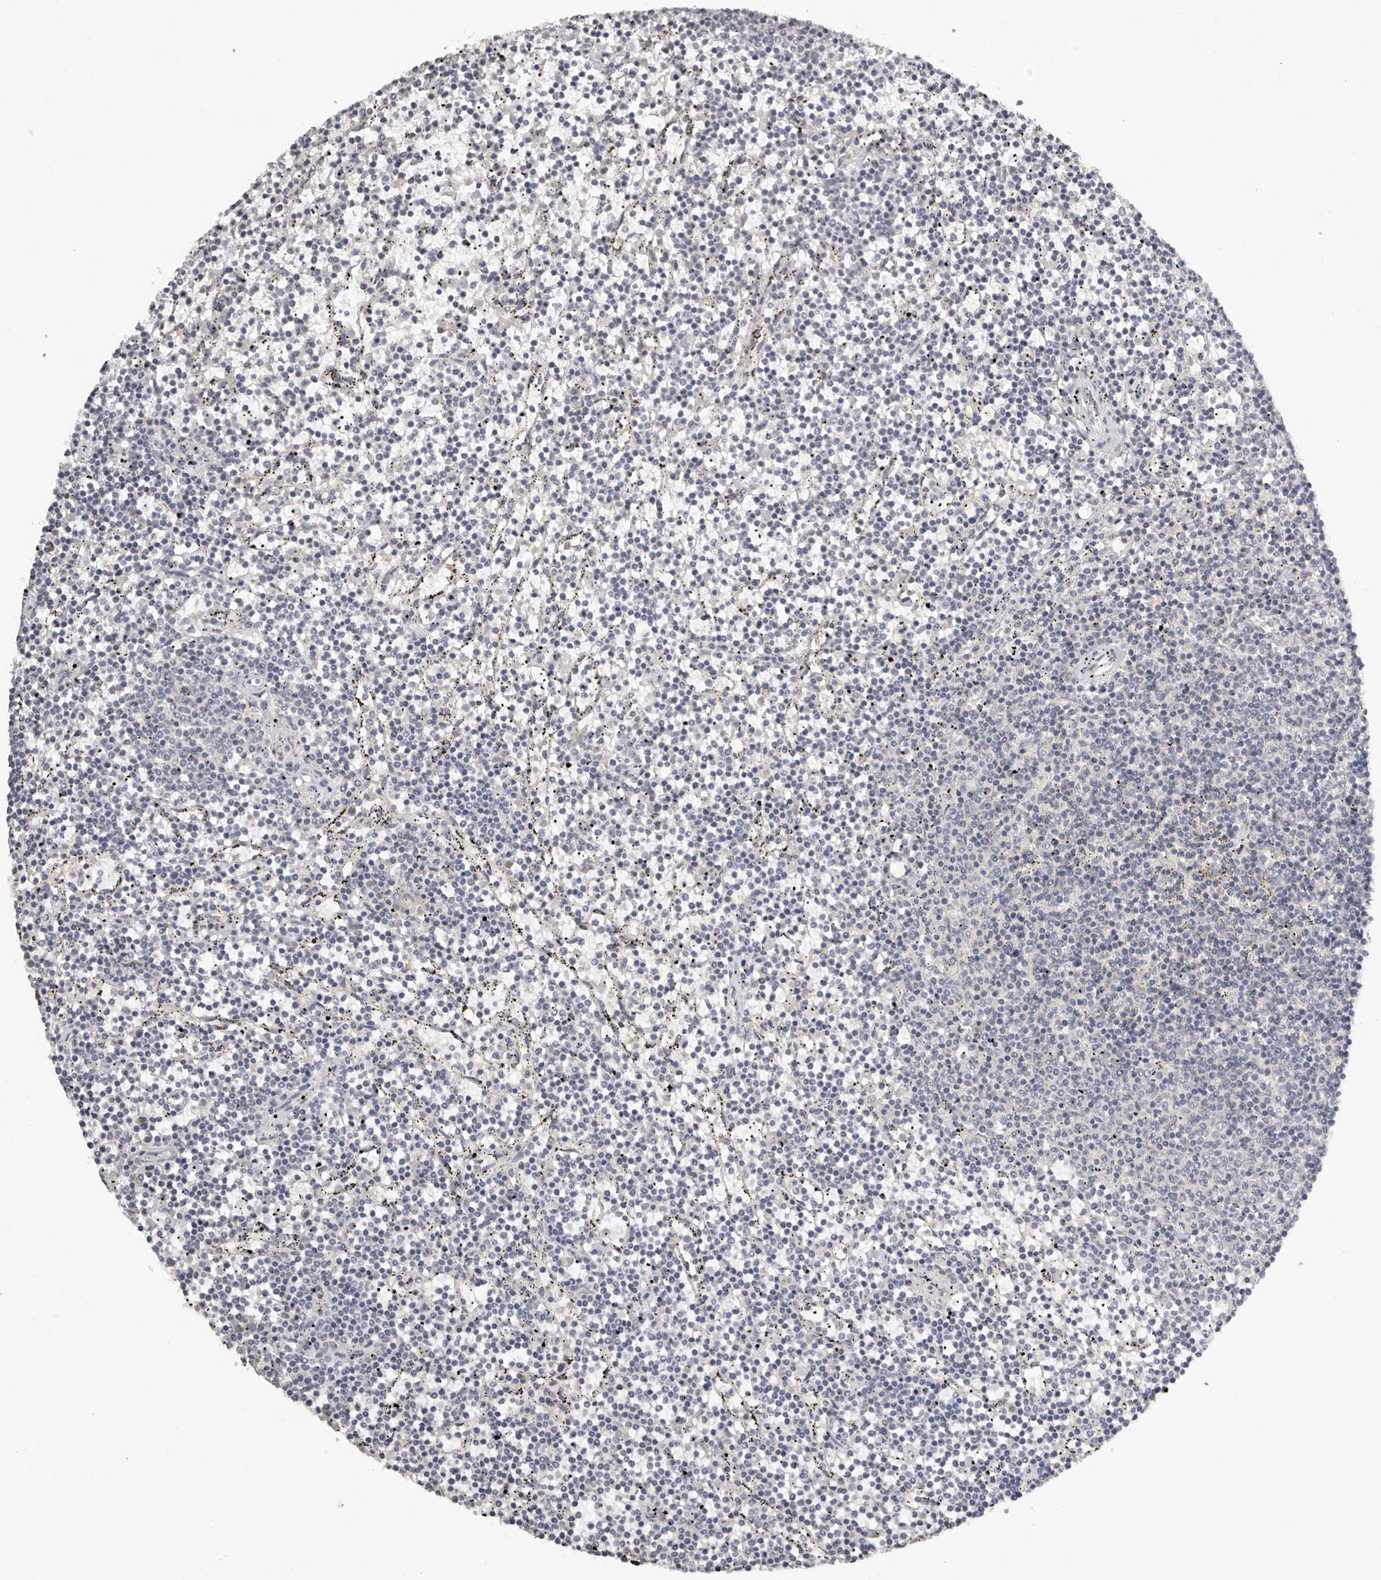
{"staining": {"intensity": "negative", "quantity": "none", "location": "none"}, "tissue": "lymphoma", "cell_type": "Tumor cells", "image_type": "cancer", "snomed": [{"axis": "morphology", "description": "Malignant lymphoma, non-Hodgkin's type, Low grade"}, {"axis": "topography", "description": "Spleen"}], "caption": "This is an immunohistochemistry (IHC) histopathology image of malignant lymphoma, non-Hodgkin's type (low-grade). There is no staining in tumor cells.", "gene": "SCUBE2", "patient": {"sex": "female", "age": 50}}